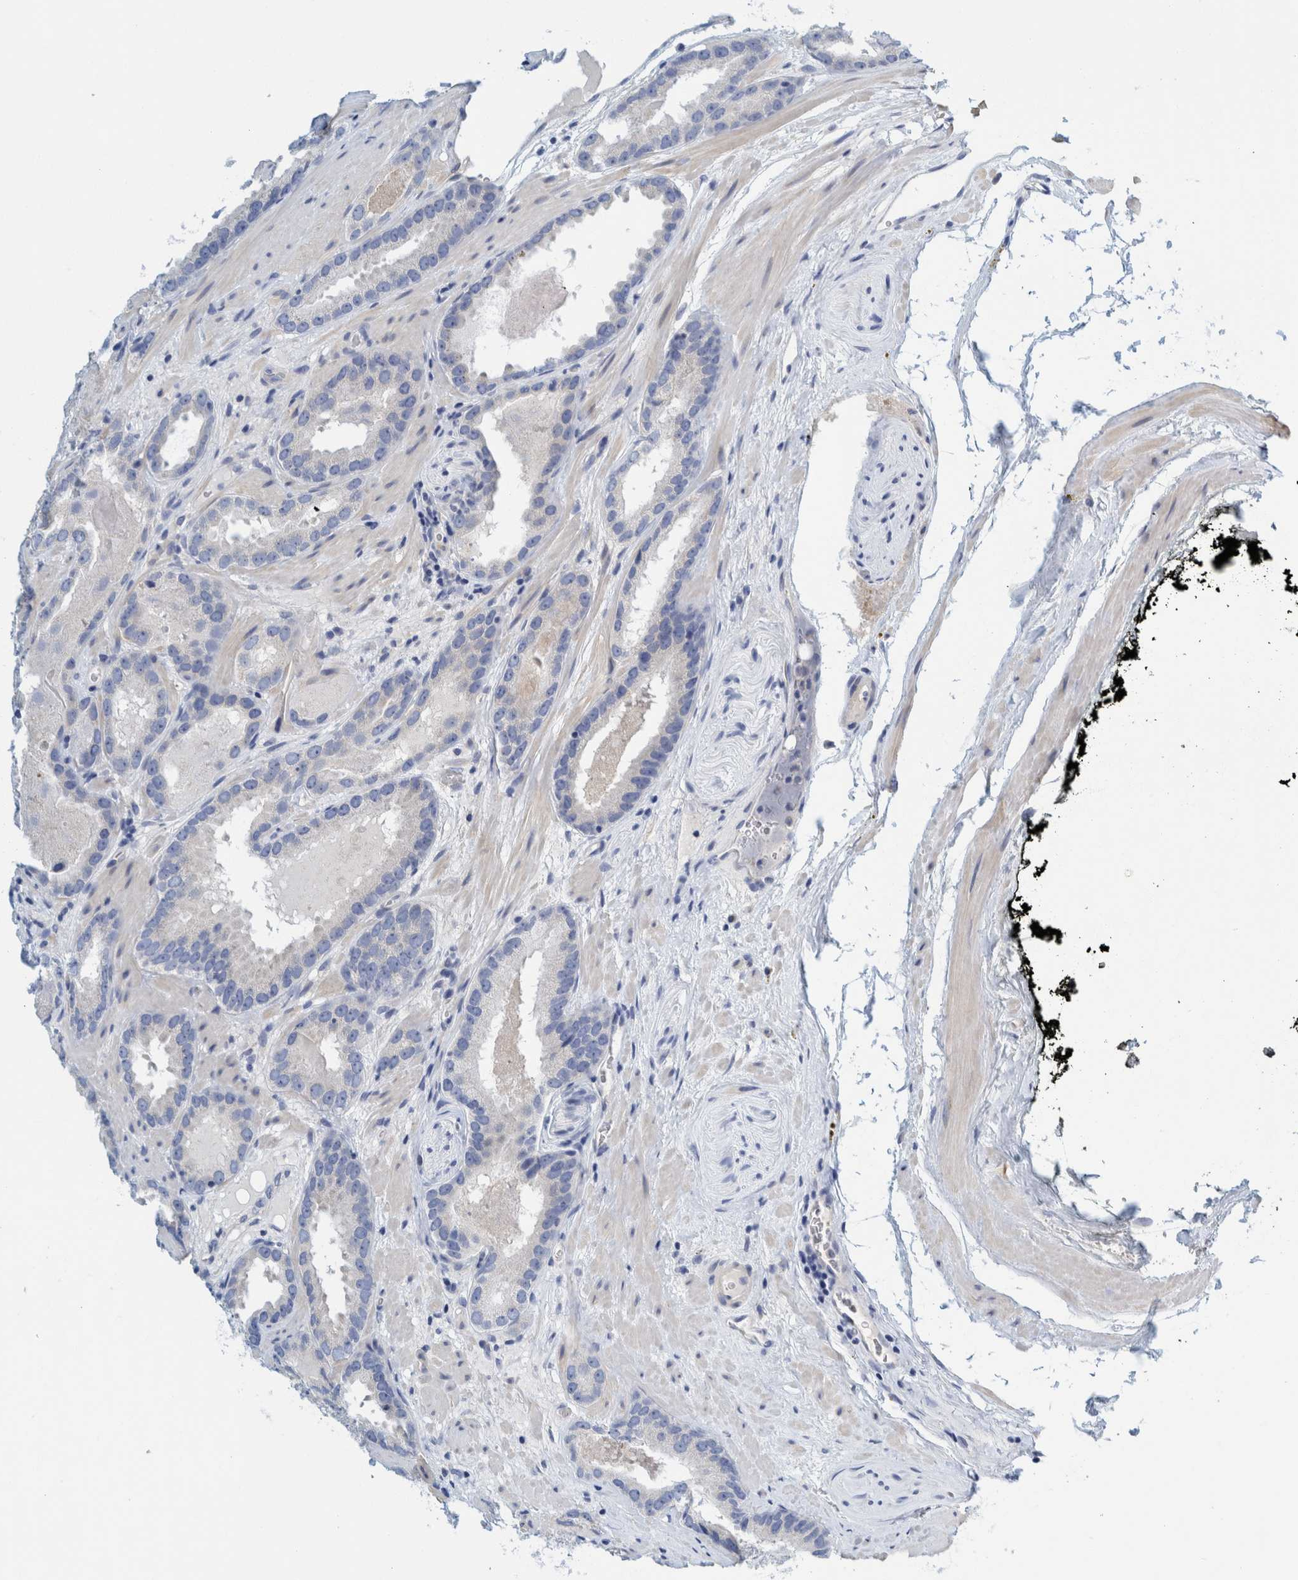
{"staining": {"intensity": "negative", "quantity": "none", "location": "none"}, "tissue": "prostate cancer", "cell_type": "Tumor cells", "image_type": "cancer", "snomed": [{"axis": "morphology", "description": "Adenocarcinoma, Low grade"}, {"axis": "topography", "description": "Prostate"}], "caption": "Immunohistochemistry (IHC) of adenocarcinoma (low-grade) (prostate) reveals no expression in tumor cells. (Stains: DAB (3,3'-diaminobenzidine) immunohistochemistry (IHC) with hematoxylin counter stain, Microscopy: brightfield microscopy at high magnification).", "gene": "ZNF324B", "patient": {"sex": "male", "age": 51}}